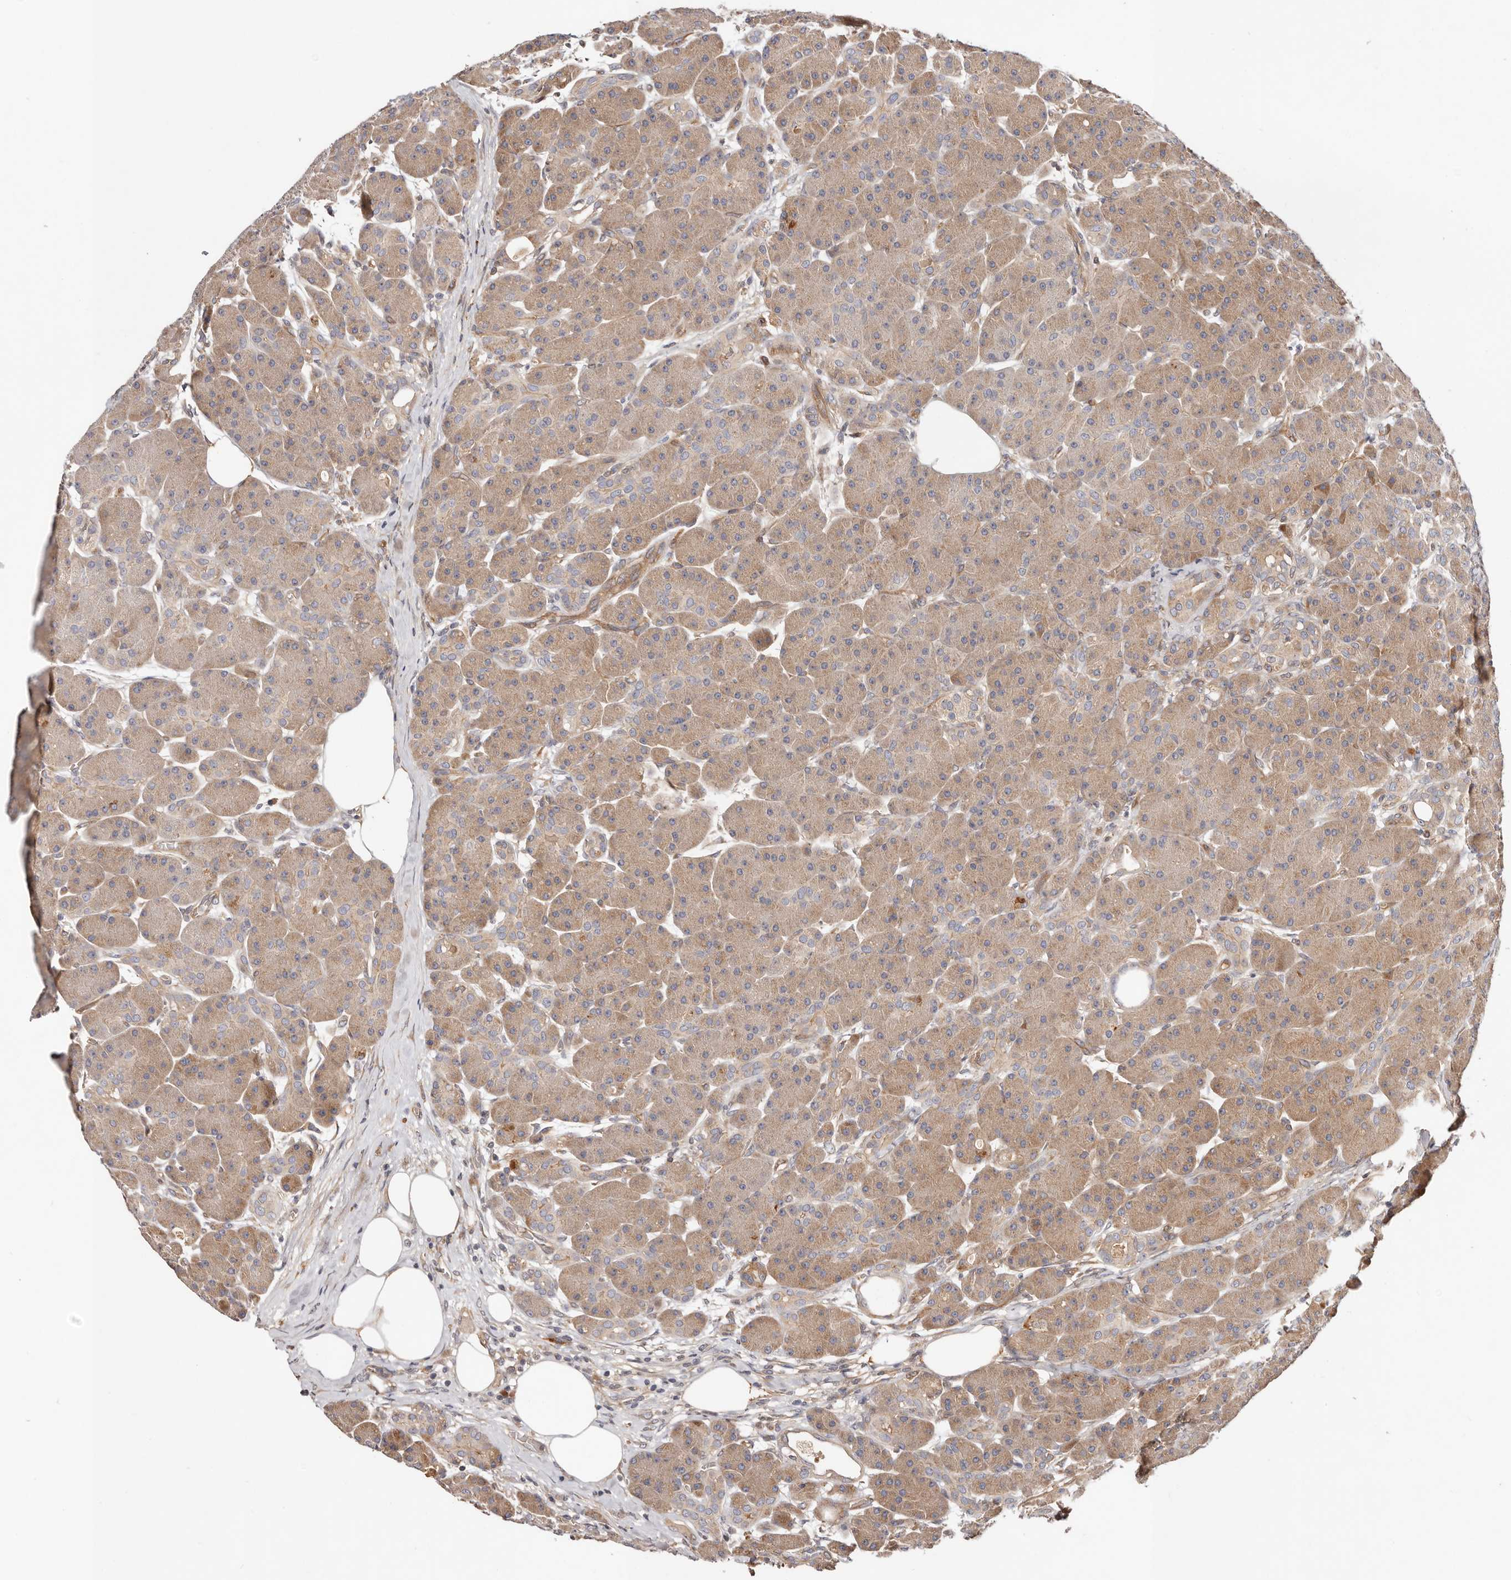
{"staining": {"intensity": "weak", "quantity": ">75%", "location": "cytoplasmic/membranous"}, "tissue": "pancreas", "cell_type": "Exocrine glandular cells", "image_type": "normal", "snomed": [{"axis": "morphology", "description": "Normal tissue, NOS"}, {"axis": "topography", "description": "Pancreas"}], "caption": "Pancreas stained with immunohistochemistry displays weak cytoplasmic/membranous staining in about >75% of exocrine glandular cells. The protein is shown in brown color, while the nuclei are stained blue.", "gene": "MACF1", "patient": {"sex": "male", "age": 63}}